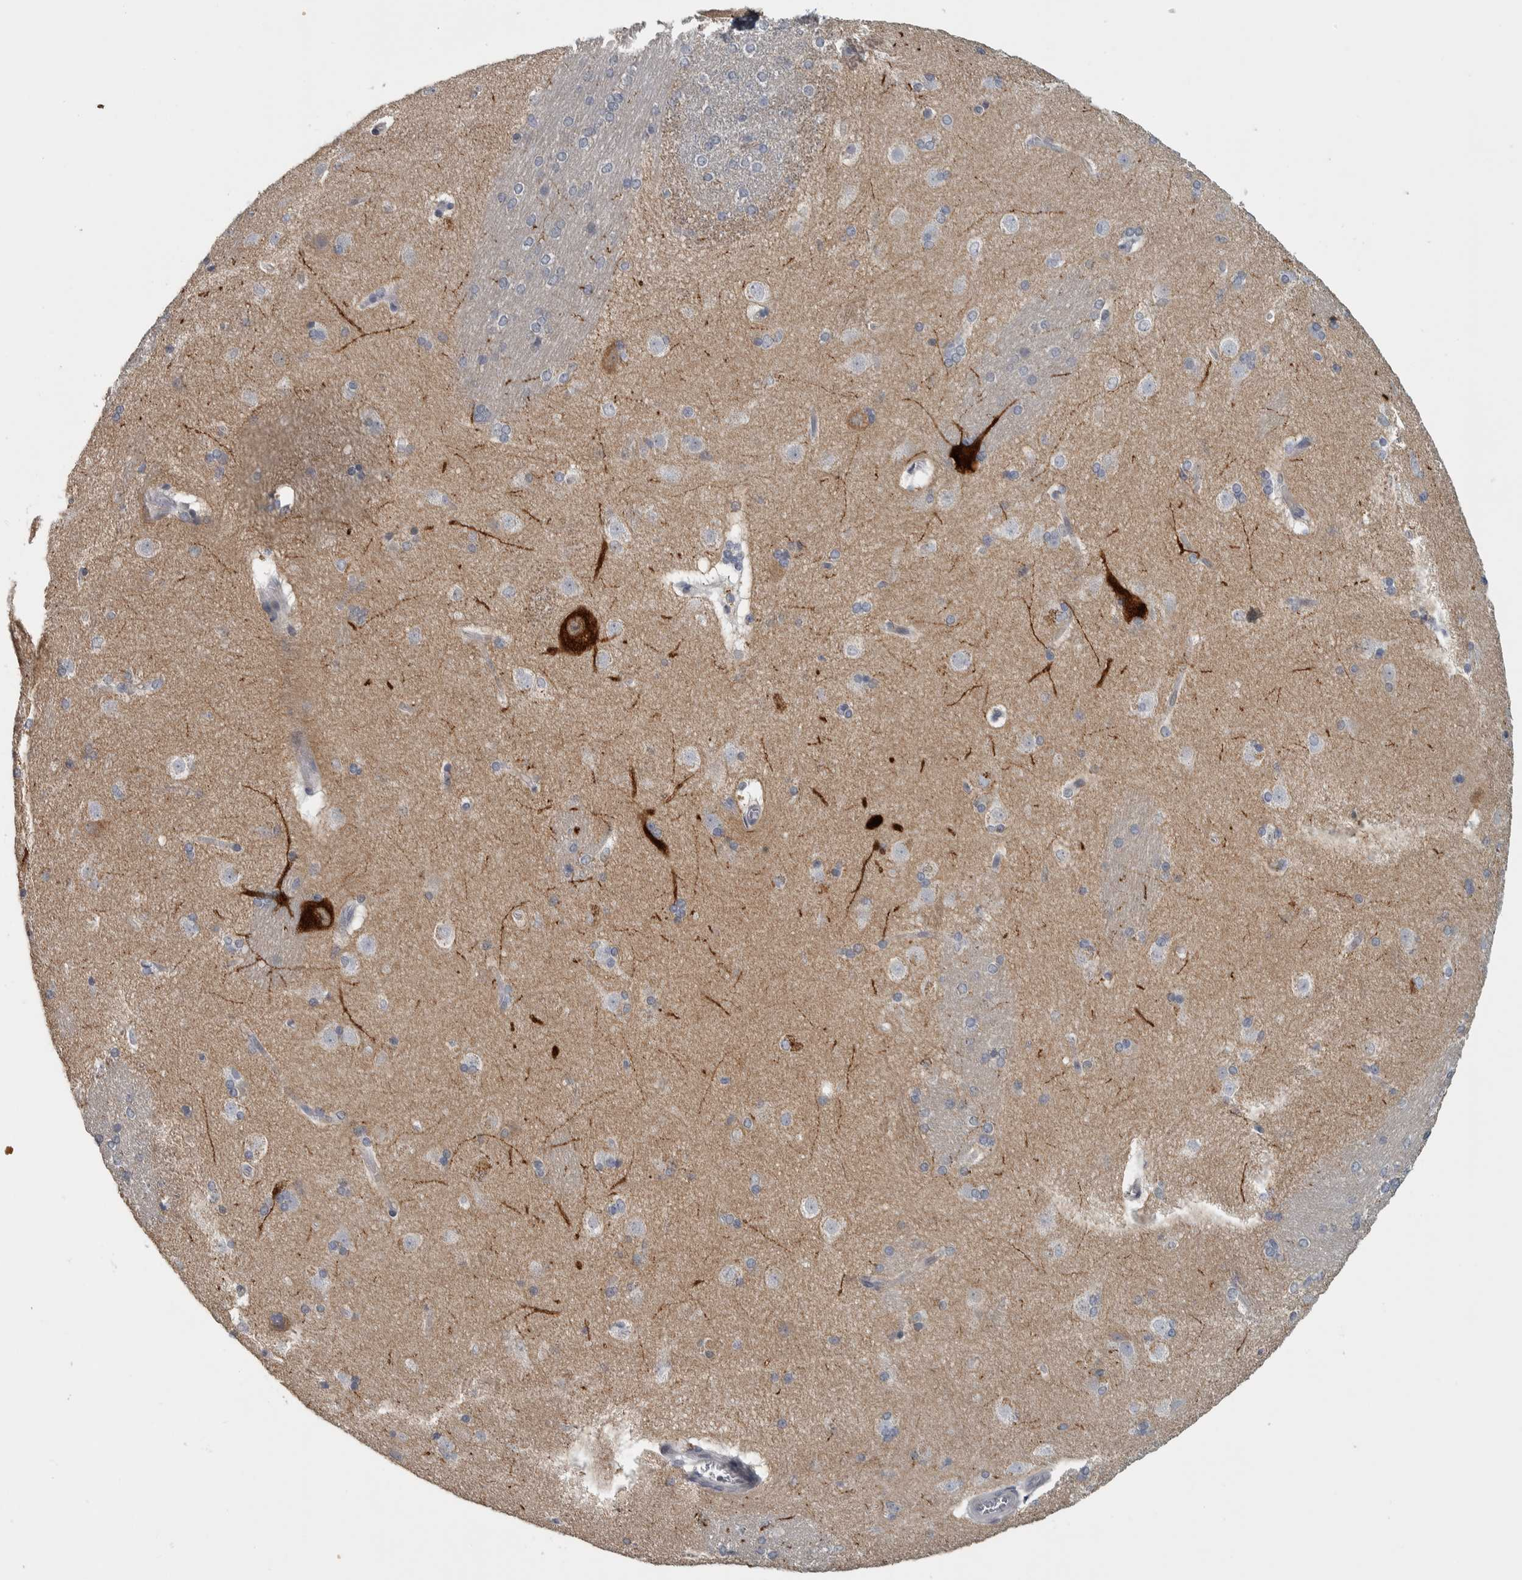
{"staining": {"intensity": "negative", "quantity": "none", "location": "none"}, "tissue": "caudate", "cell_type": "Glial cells", "image_type": "normal", "snomed": [{"axis": "morphology", "description": "Normal tissue, NOS"}, {"axis": "topography", "description": "Lateral ventricle wall"}], "caption": "High power microscopy photomicrograph of an immunohistochemistry (IHC) micrograph of benign caudate, revealing no significant positivity in glial cells.", "gene": "DCAF10", "patient": {"sex": "female", "age": 19}}